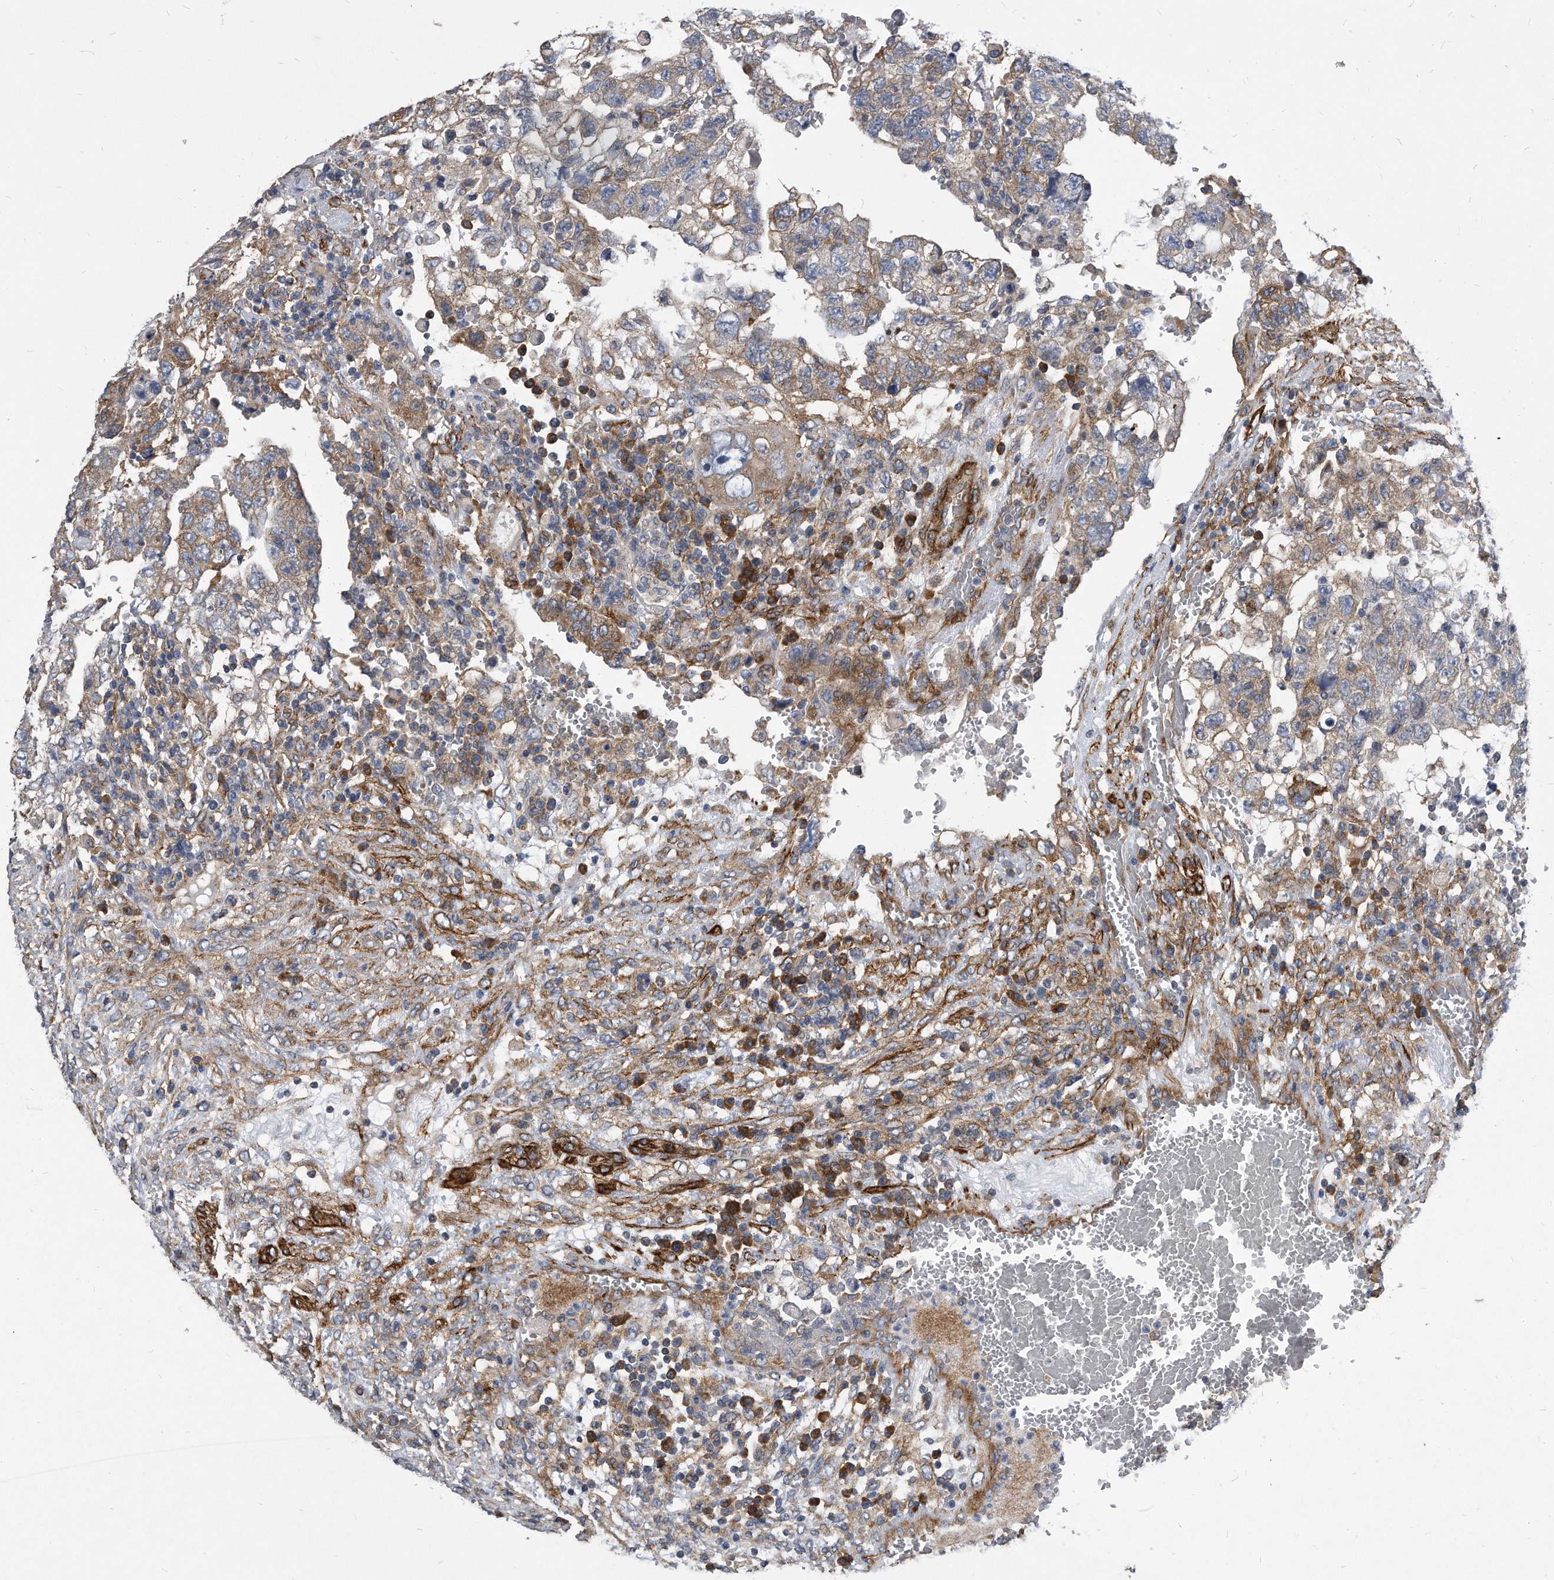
{"staining": {"intensity": "weak", "quantity": "25%-75%", "location": "cytoplasmic/membranous"}, "tissue": "testis cancer", "cell_type": "Tumor cells", "image_type": "cancer", "snomed": [{"axis": "morphology", "description": "Carcinoma, Embryonal, NOS"}, {"axis": "topography", "description": "Testis"}], "caption": "An IHC photomicrograph of neoplastic tissue is shown. Protein staining in brown shows weak cytoplasmic/membranous positivity in testis embryonal carcinoma within tumor cells.", "gene": "EIF2B4", "patient": {"sex": "male", "age": 36}}